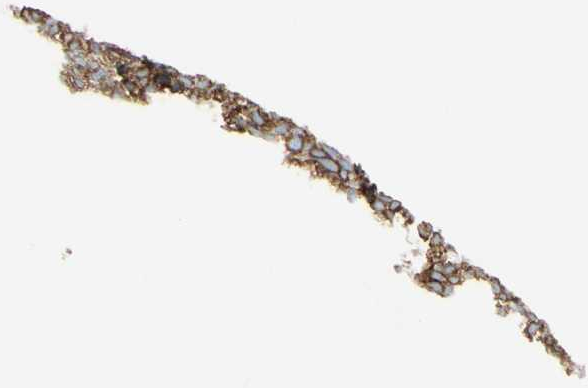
{"staining": {"intensity": "moderate", "quantity": ">75%", "location": "cytoplasmic/membranous"}, "tissue": "skin cancer", "cell_type": "Tumor cells", "image_type": "cancer", "snomed": [{"axis": "morphology", "description": "Basal cell carcinoma"}, {"axis": "topography", "description": "Skin"}], "caption": "DAB (3,3'-diaminobenzidine) immunohistochemical staining of human skin cancer (basal cell carcinoma) displays moderate cytoplasmic/membranous protein staining in approximately >75% of tumor cells.", "gene": "ITGA3", "patient": {"sex": "female", "age": 84}}